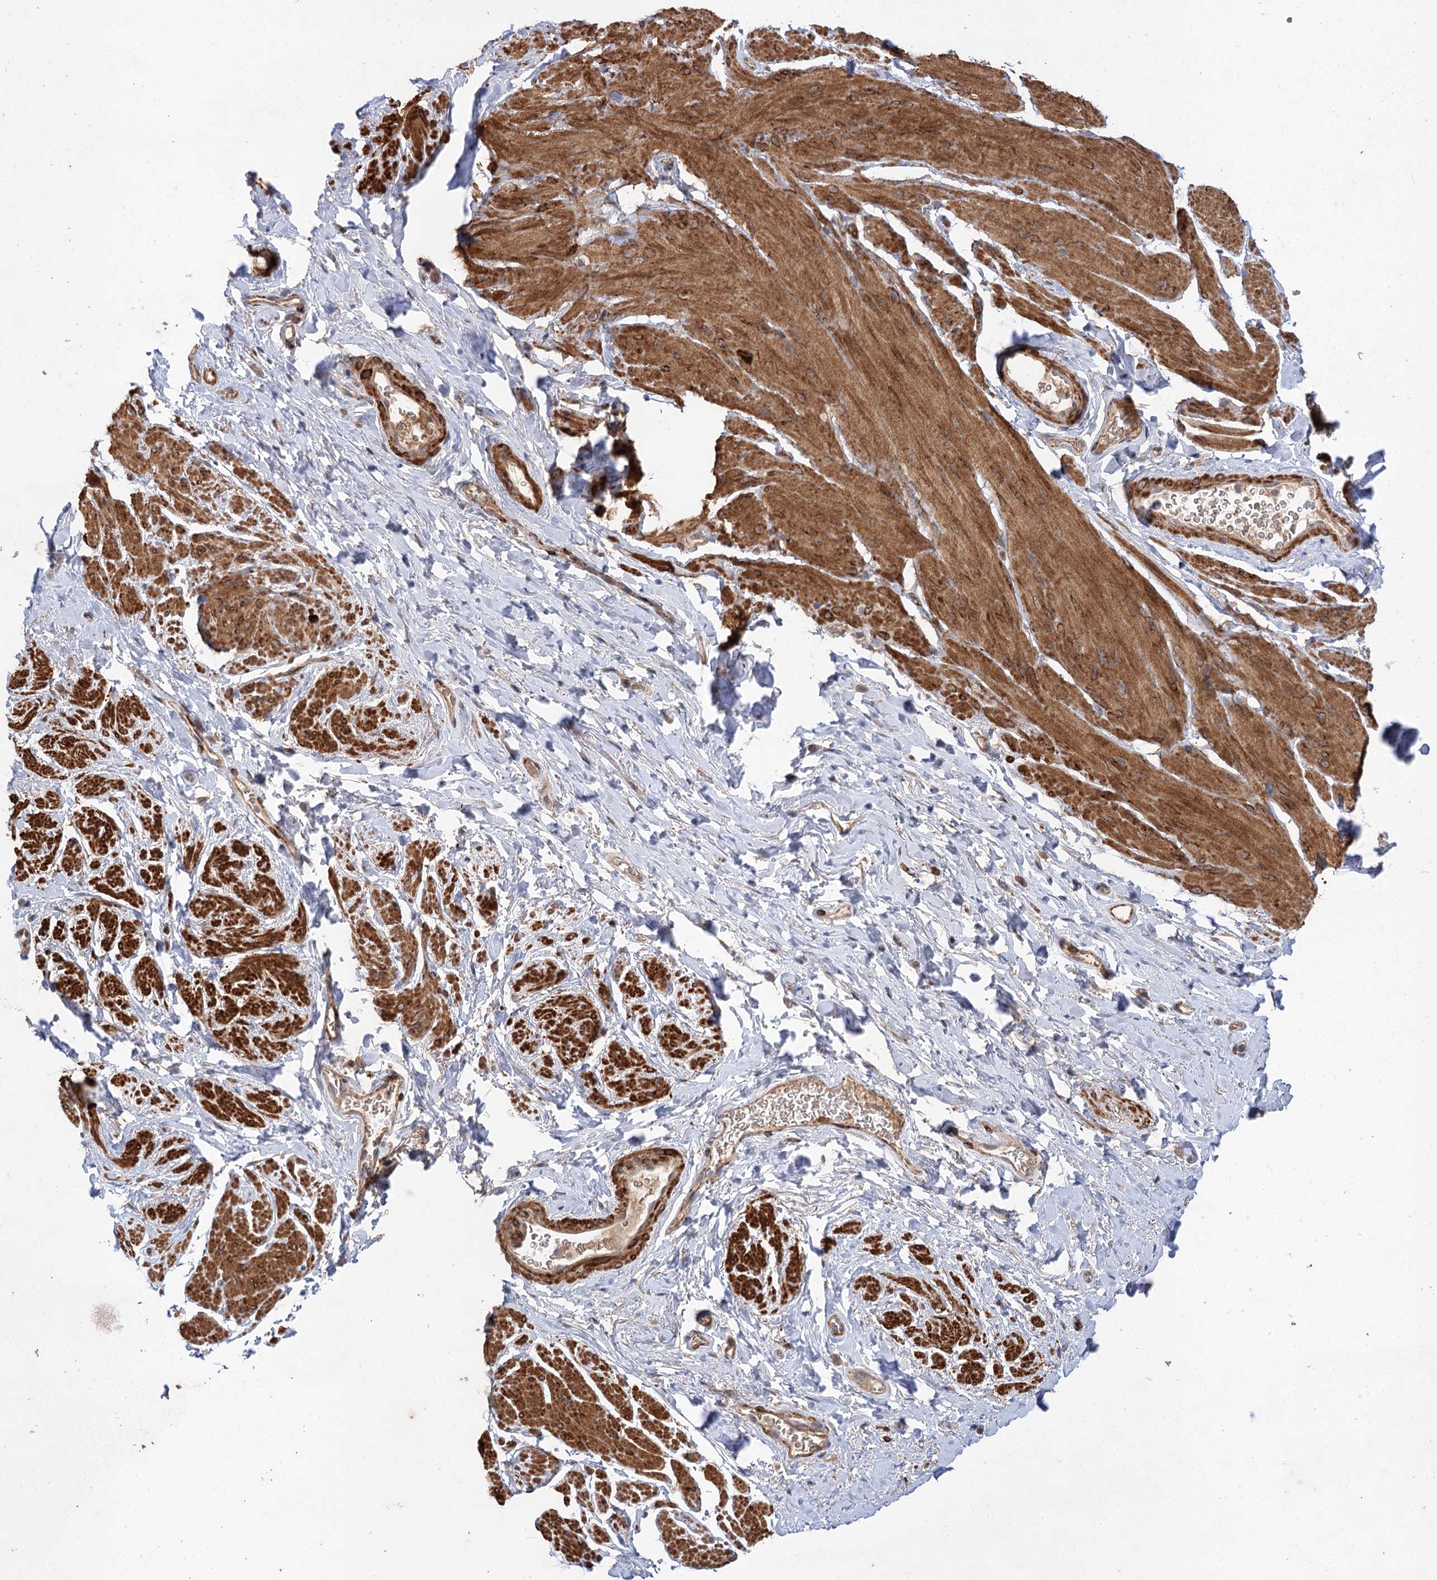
{"staining": {"intensity": "moderate", "quantity": ">75%", "location": "cytoplasmic/membranous"}, "tissue": "smooth muscle", "cell_type": "Smooth muscle cells", "image_type": "normal", "snomed": [{"axis": "morphology", "description": "Normal tissue, NOS"}, {"axis": "topography", "description": "Smooth muscle"}, {"axis": "topography", "description": "Peripheral nerve tissue"}], "caption": "Immunohistochemistry of benign human smooth muscle demonstrates medium levels of moderate cytoplasmic/membranous positivity in approximately >75% of smooth muscle cells. The protein of interest is stained brown, and the nuclei are stained in blue (DAB (3,3'-diaminobenzidine) IHC with brightfield microscopy, high magnification).", "gene": "FBXW8", "patient": {"sex": "male", "age": 69}}